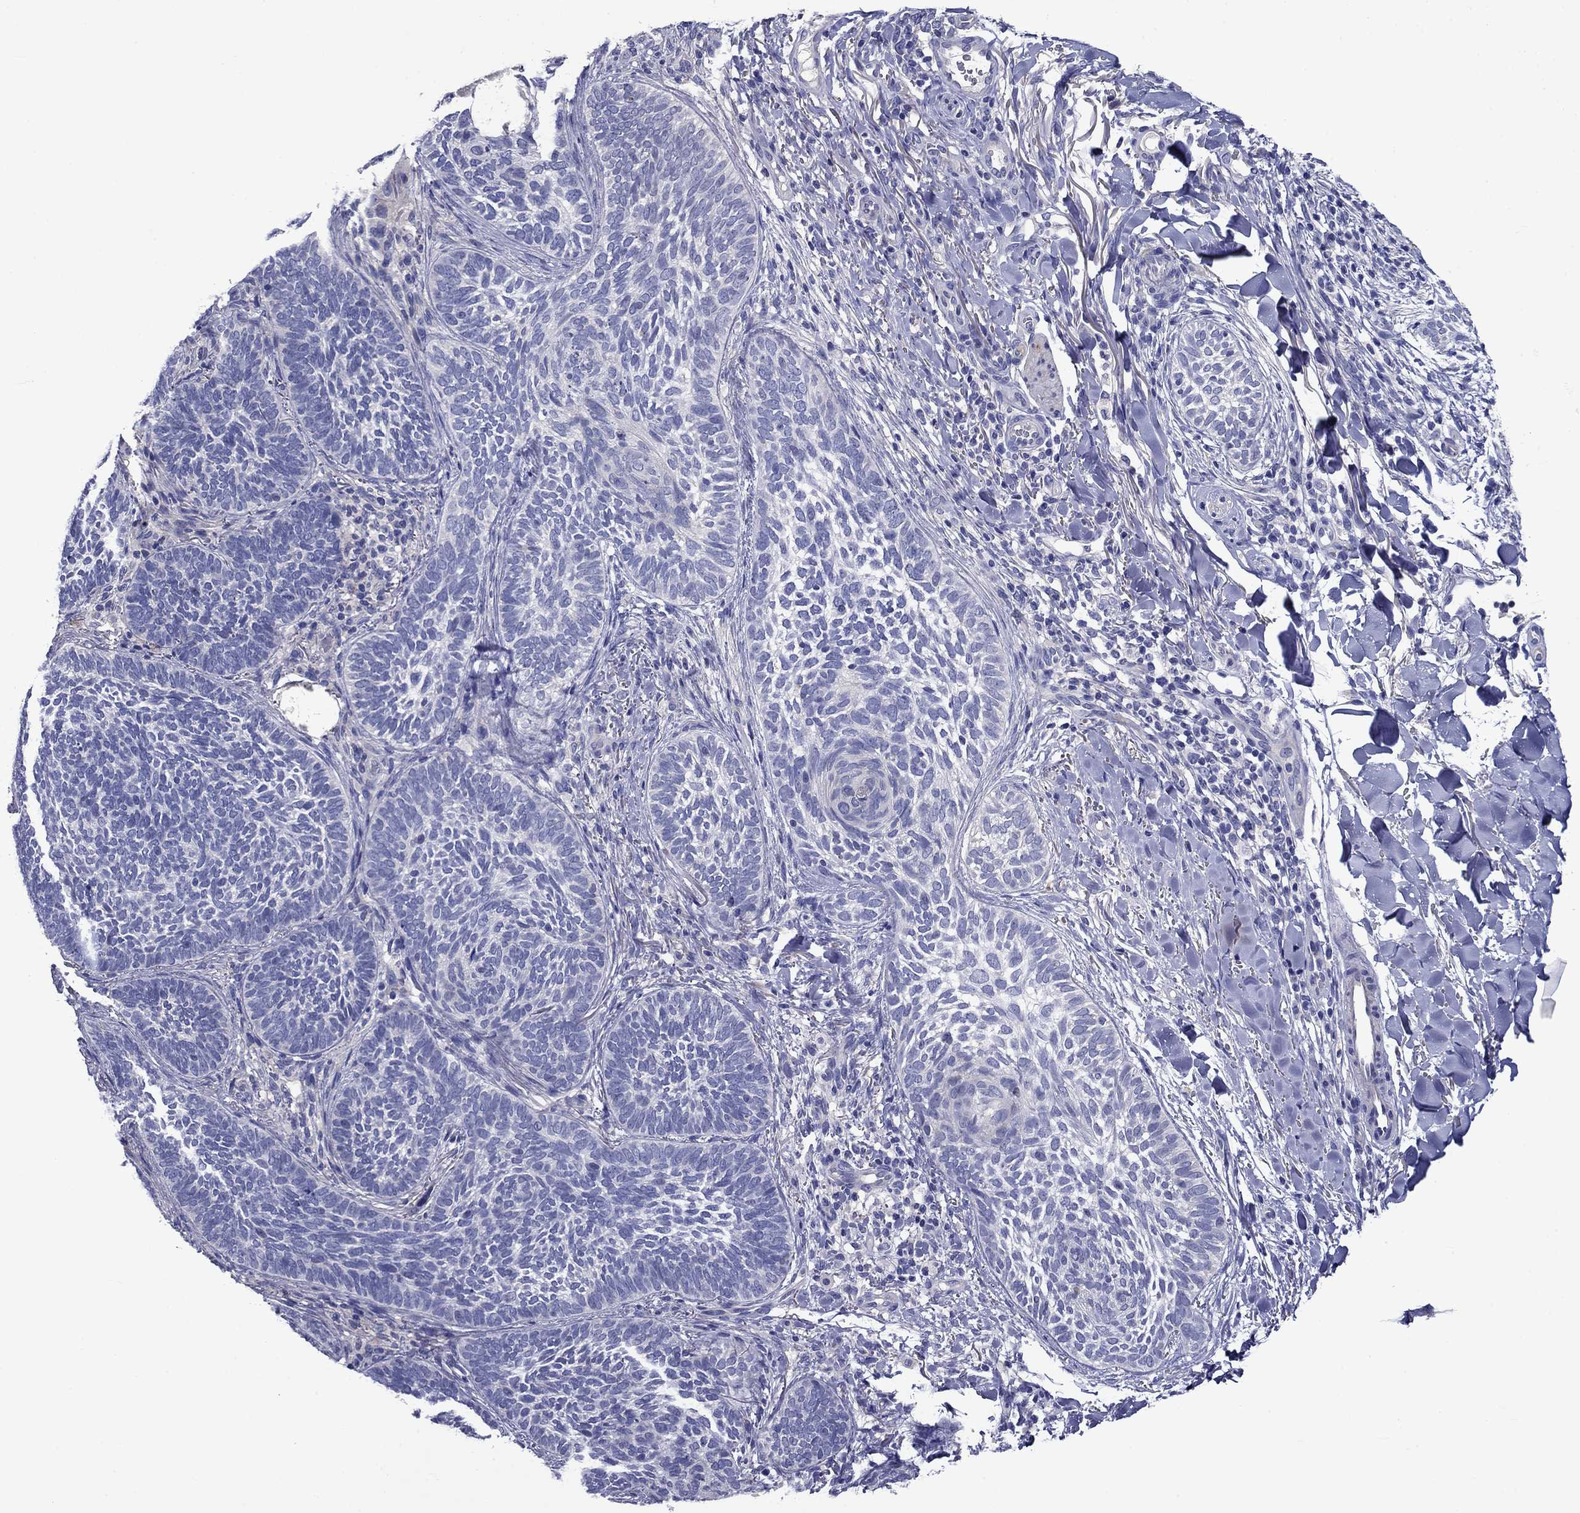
{"staining": {"intensity": "negative", "quantity": "none", "location": "none"}, "tissue": "skin cancer", "cell_type": "Tumor cells", "image_type": "cancer", "snomed": [{"axis": "morphology", "description": "Normal tissue, NOS"}, {"axis": "morphology", "description": "Basal cell carcinoma"}, {"axis": "topography", "description": "Skin"}], "caption": "Tumor cells are negative for protein expression in human basal cell carcinoma (skin).", "gene": "CNDP1", "patient": {"sex": "male", "age": 46}}